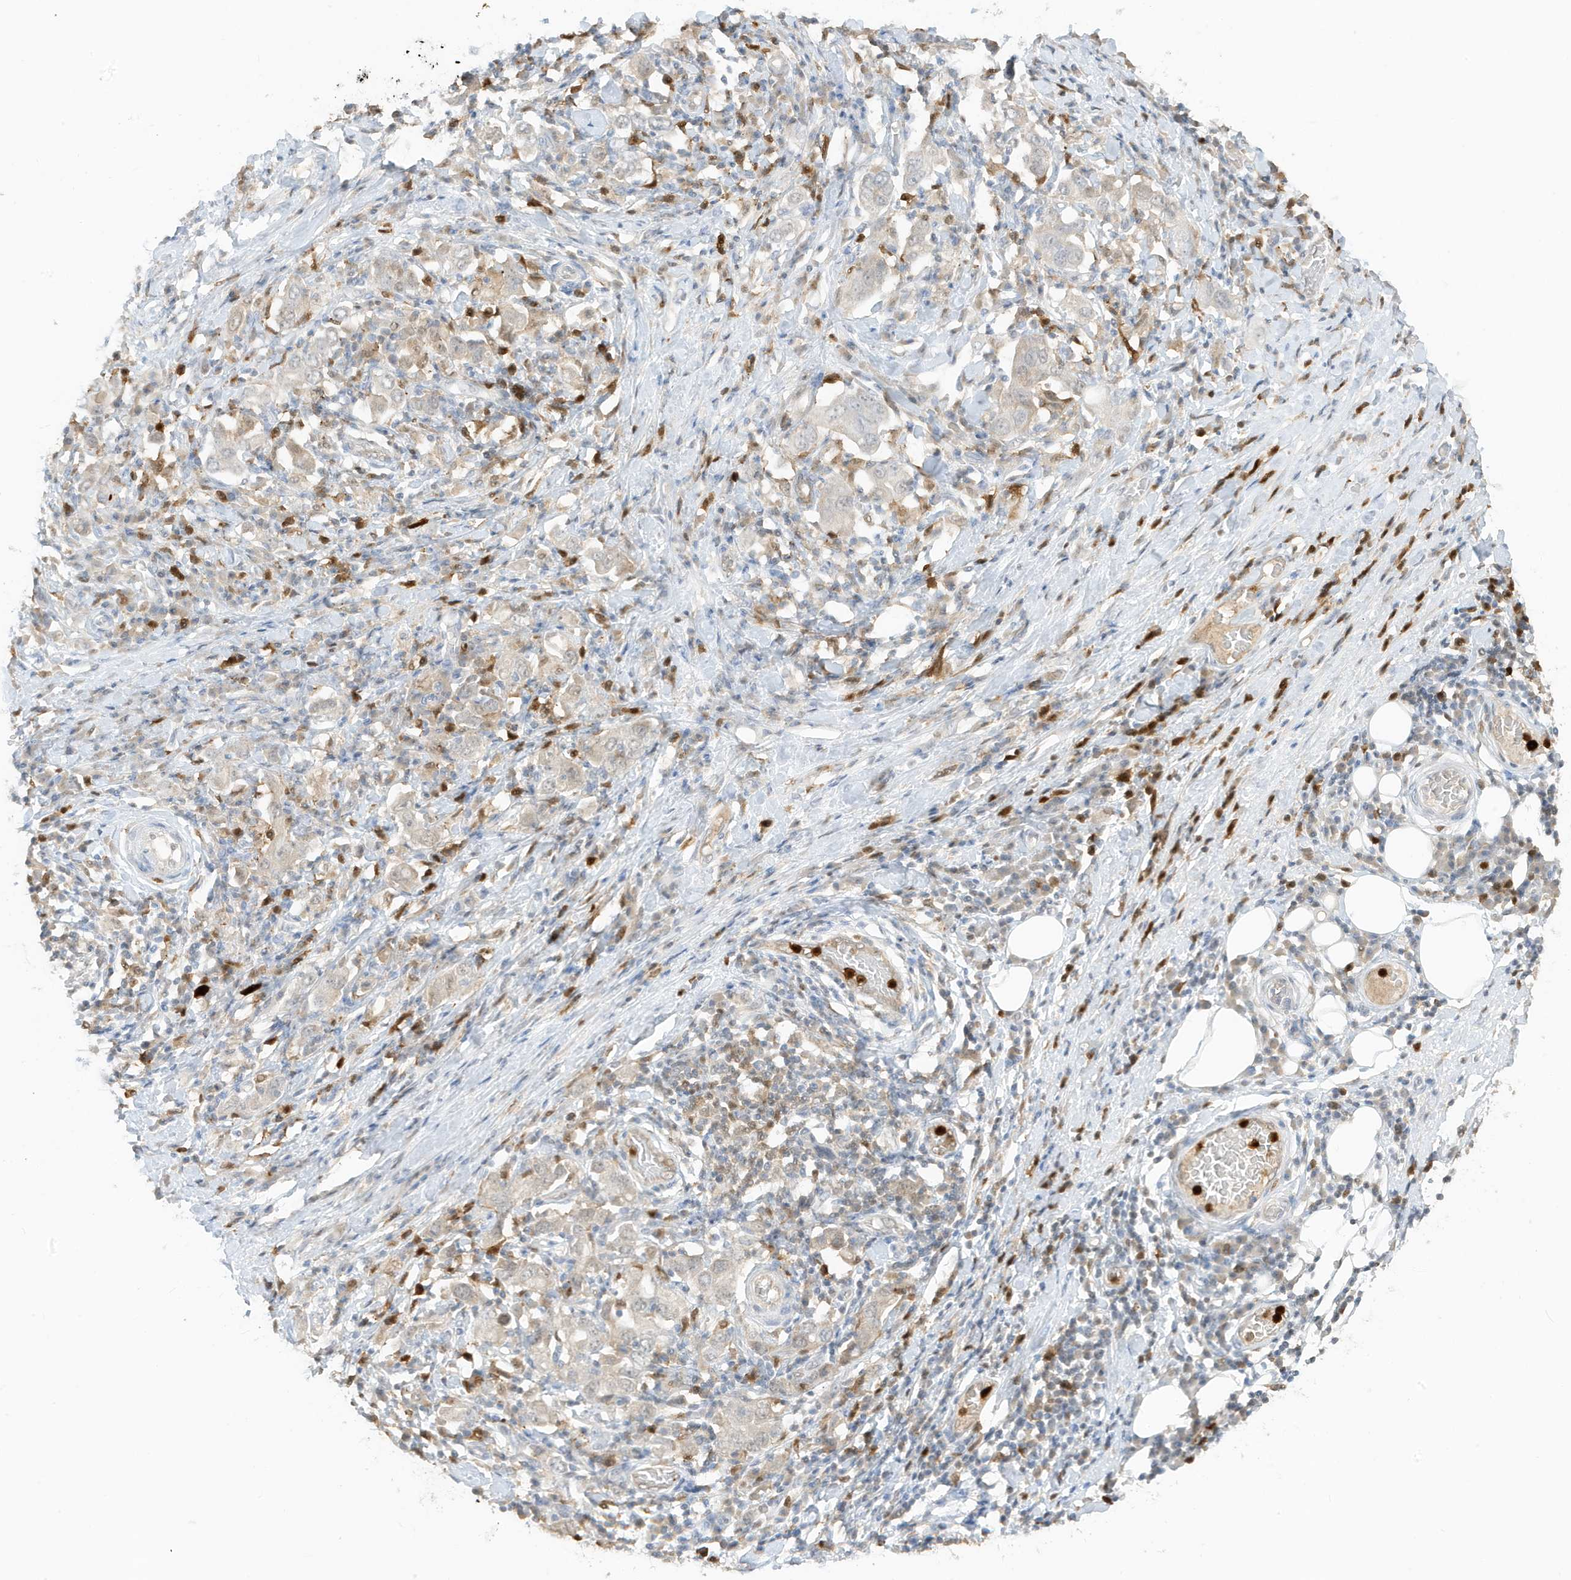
{"staining": {"intensity": "negative", "quantity": "none", "location": "none"}, "tissue": "stomach cancer", "cell_type": "Tumor cells", "image_type": "cancer", "snomed": [{"axis": "morphology", "description": "Adenocarcinoma, NOS"}, {"axis": "topography", "description": "Stomach, upper"}], "caption": "A micrograph of human stomach cancer (adenocarcinoma) is negative for staining in tumor cells.", "gene": "GCA", "patient": {"sex": "male", "age": 62}}